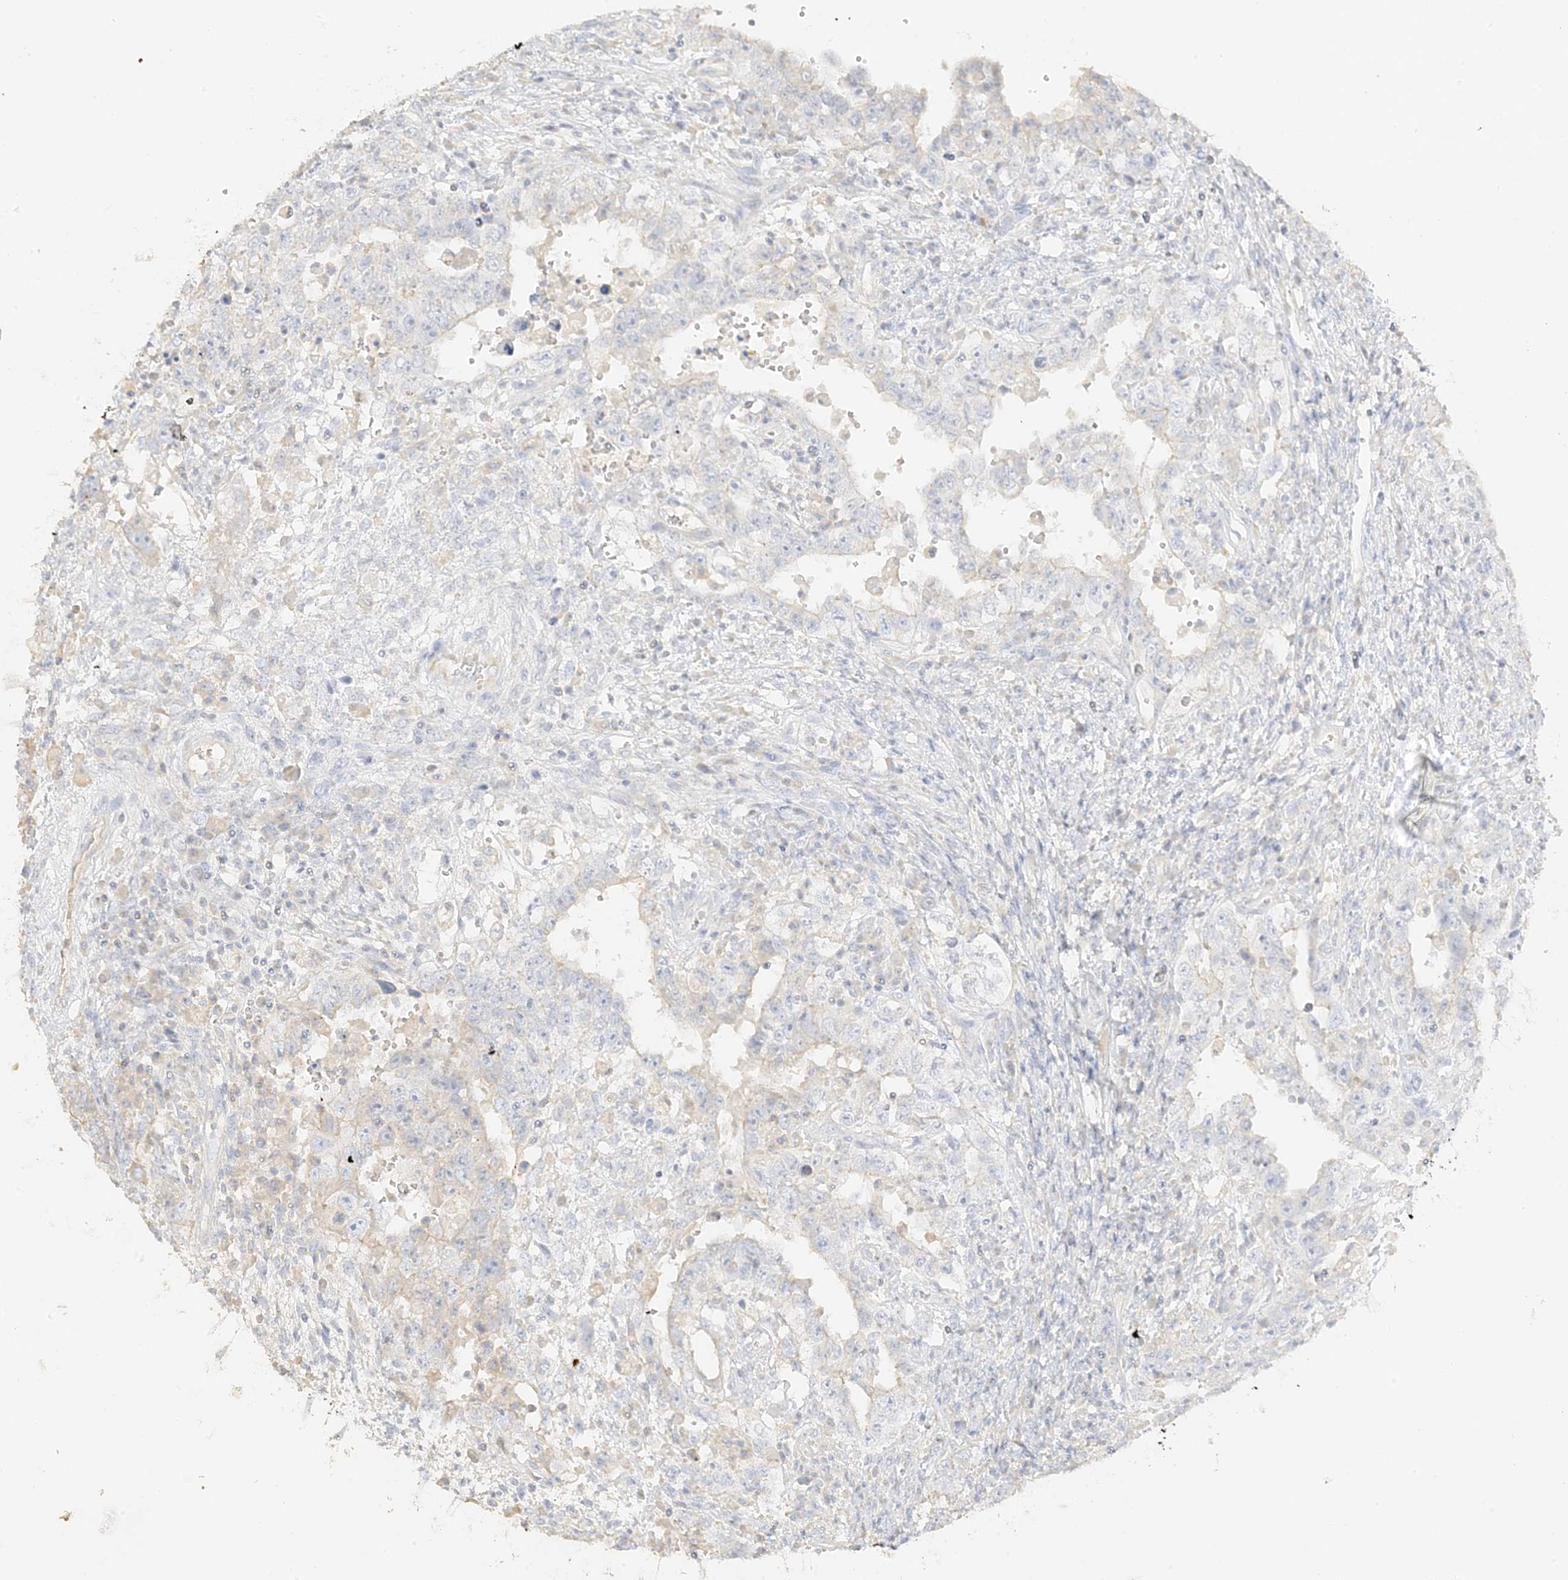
{"staining": {"intensity": "negative", "quantity": "none", "location": "none"}, "tissue": "testis cancer", "cell_type": "Tumor cells", "image_type": "cancer", "snomed": [{"axis": "morphology", "description": "Carcinoma, Embryonal, NOS"}, {"axis": "topography", "description": "Testis"}], "caption": "Immunohistochemistry (IHC) photomicrograph of neoplastic tissue: testis cancer (embryonal carcinoma) stained with DAB demonstrates no significant protein expression in tumor cells.", "gene": "ZBTB41", "patient": {"sex": "male", "age": 26}}